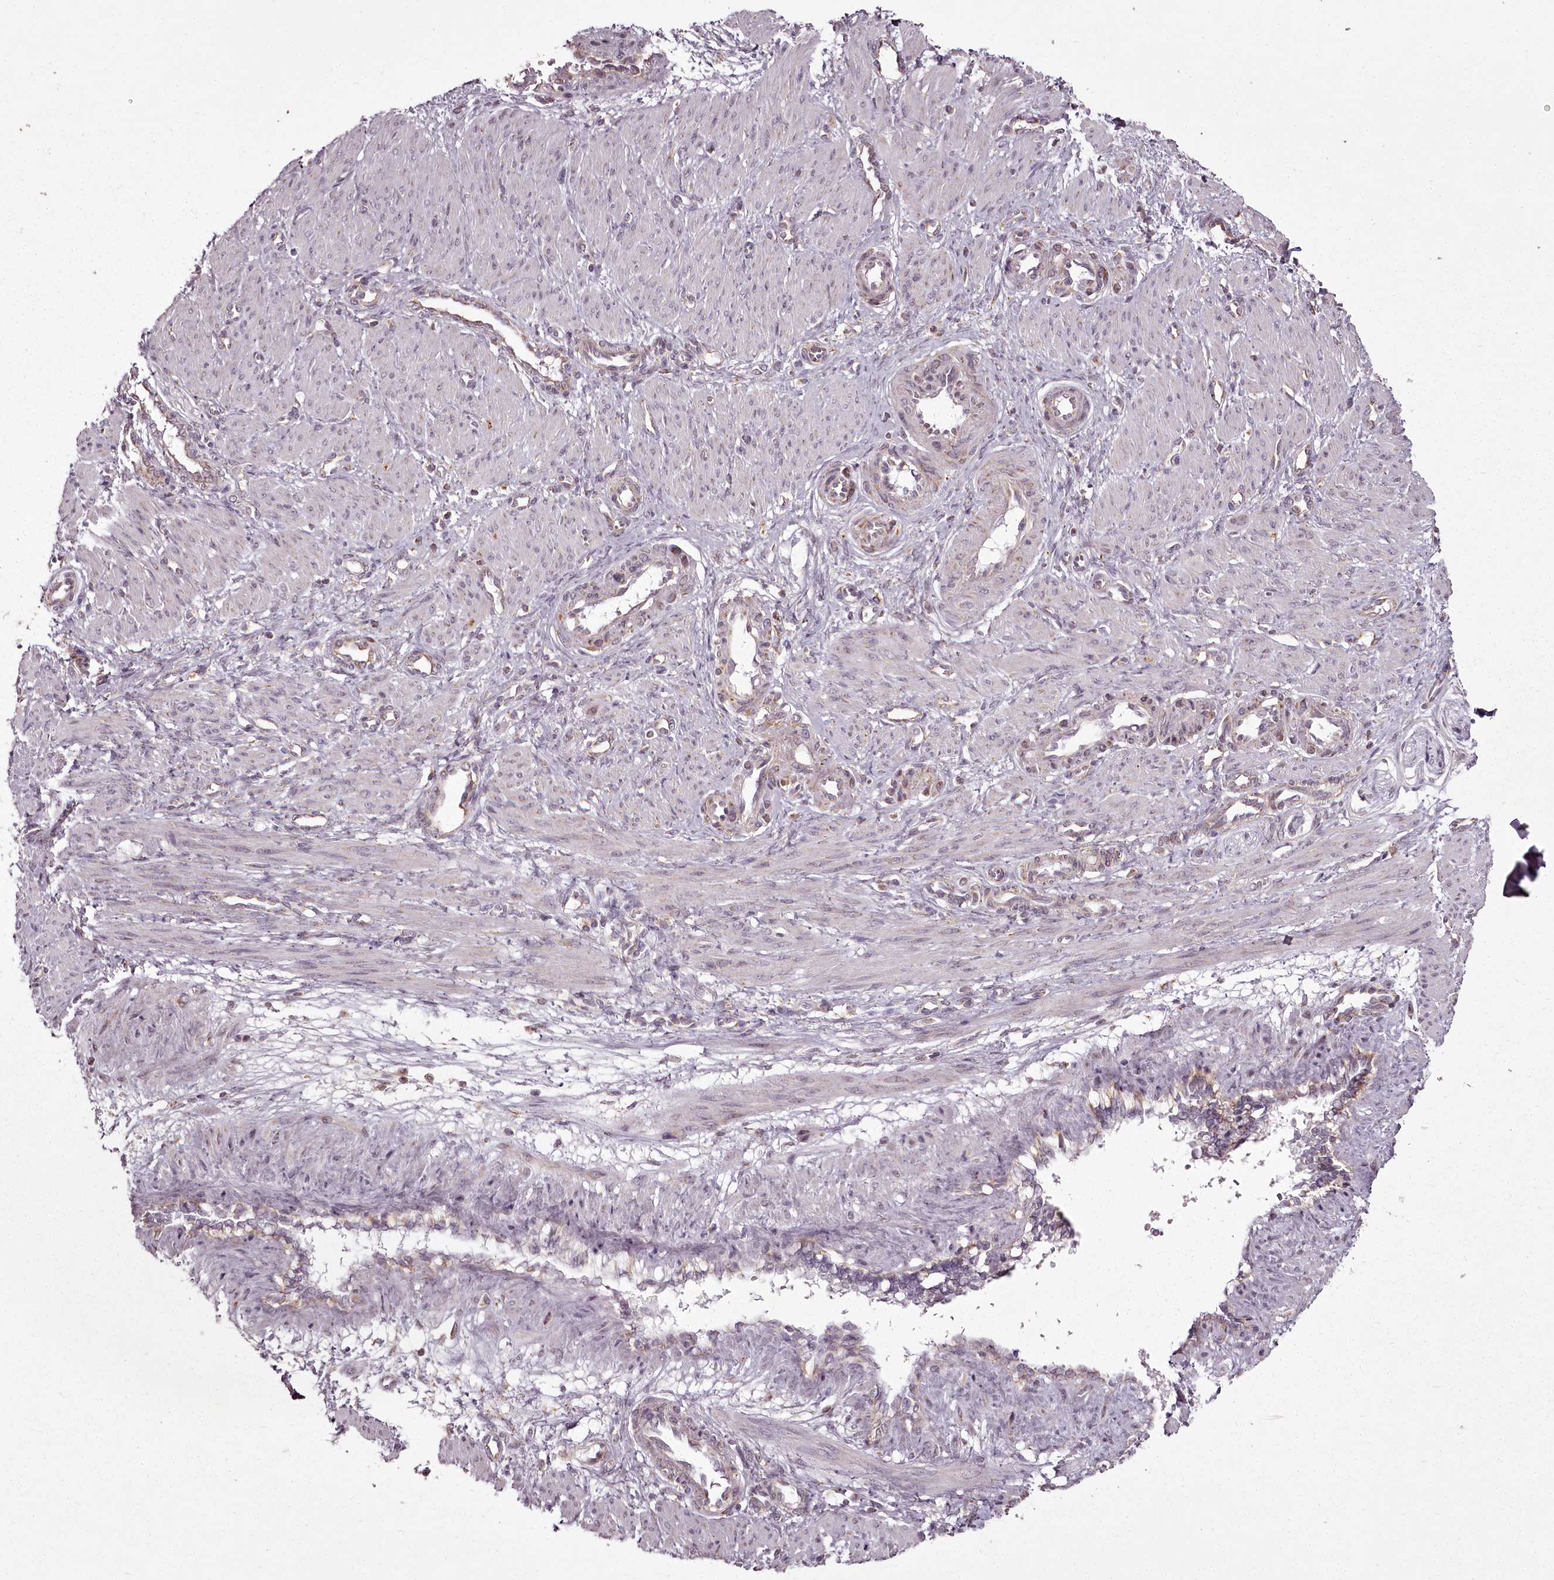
{"staining": {"intensity": "negative", "quantity": "none", "location": "none"}, "tissue": "smooth muscle", "cell_type": "Smooth muscle cells", "image_type": "normal", "snomed": [{"axis": "morphology", "description": "Normal tissue, NOS"}, {"axis": "topography", "description": "Endometrium"}], "caption": "High magnification brightfield microscopy of normal smooth muscle stained with DAB (3,3'-diaminobenzidine) (brown) and counterstained with hematoxylin (blue): smooth muscle cells show no significant positivity. (DAB immunohistochemistry (IHC), high magnification).", "gene": "CHCHD2", "patient": {"sex": "female", "age": 33}}